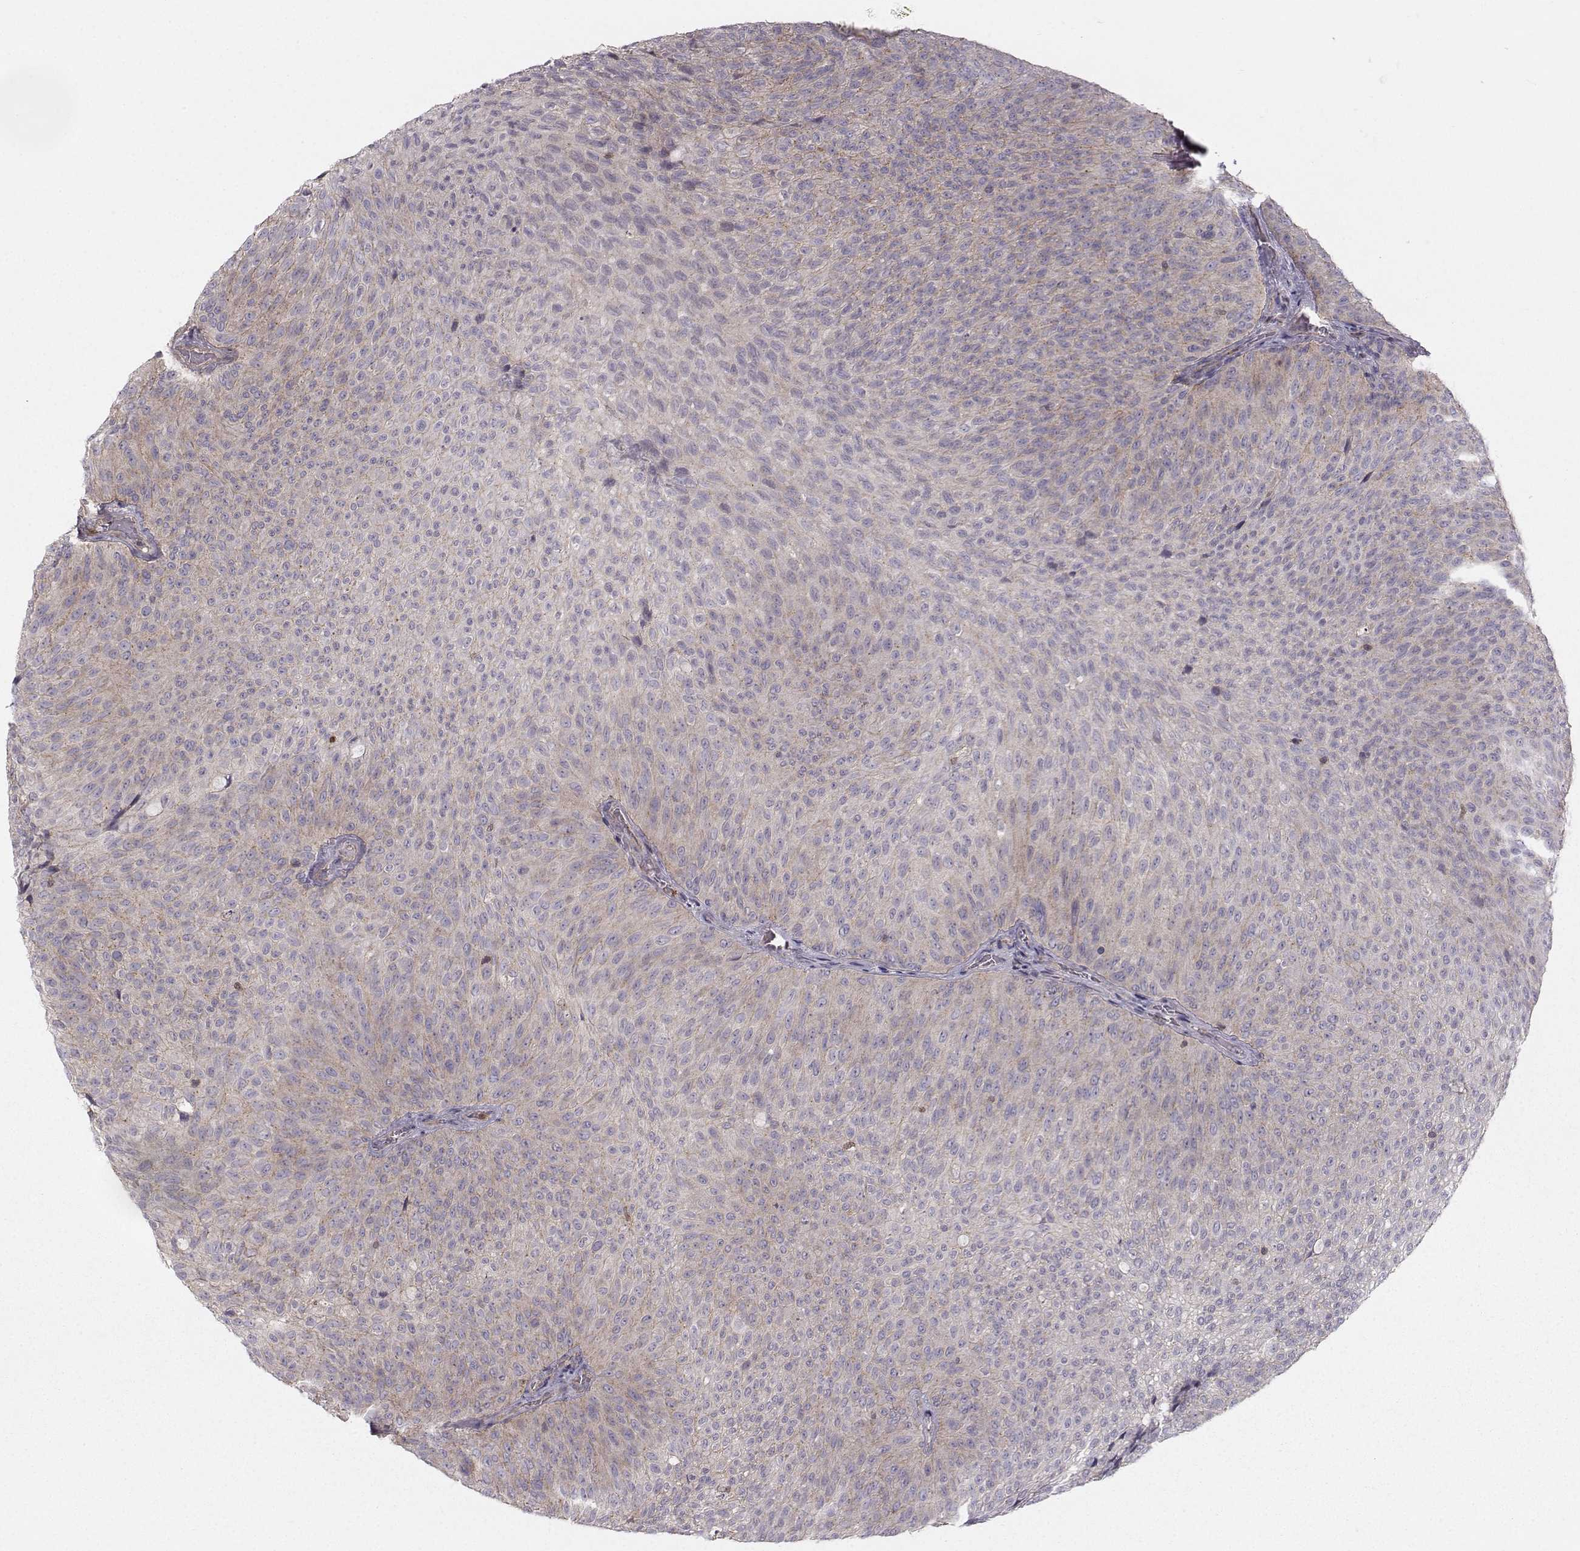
{"staining": {"intensity": "weak", "quantity": "<25%", "location": "cytoplasmic/membranous"}, "tissue": "urothelial cancer", "cell_type": "Tumor cells", "image_type": "cancer", "snomed": [{"axis": "morphology", "description": "Urothelial carcinoma, Low grade"}, {"axis": "topography", "description": "Urinary bladder"}], "caption": "Human urothelial cancer stained for a protein using immunohistochemistry shows no positivity in tumor cells.", "gene": "ASB16", "patient": {"sex": "male", "age": 78}}